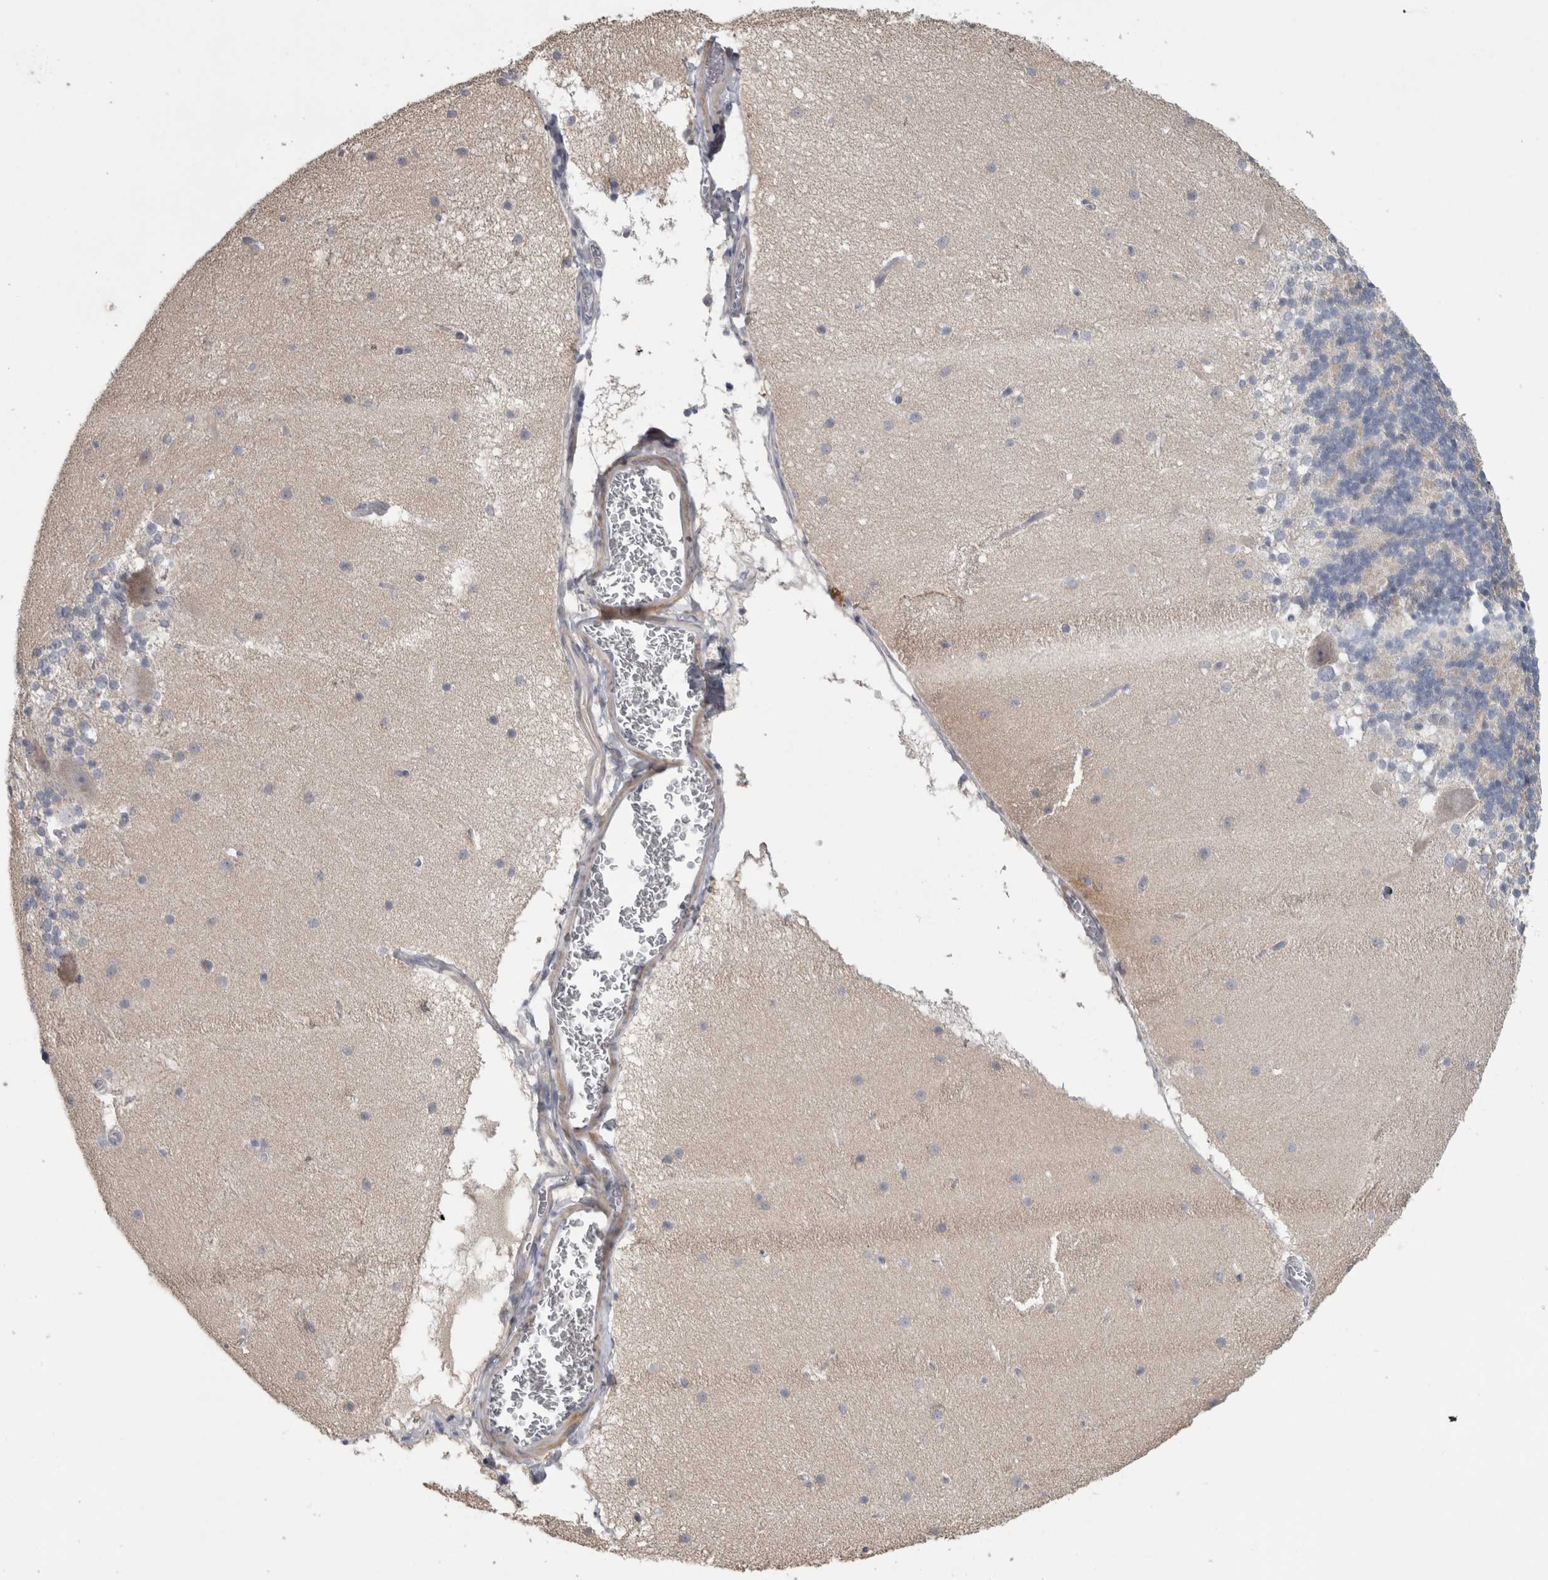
{"staining": {"intensity": "negative", "quantity": "none", "location": "none"}, "tissue": "cerebellum", "cell_type": "Cells in granular layer", "image_type": "normal", "snomed": [{"axis": "morphology", "description": "Normal tissue, NOS"}, {"axis": "topography", "description": "Cerebellum"}], "caption": "This is a photomicrograph of IHC staining of normal cerebellum, which shows no staining in cells in granular layer.", "gene": "ADAM2", "patient": {"sex": "female", "age": 19}}